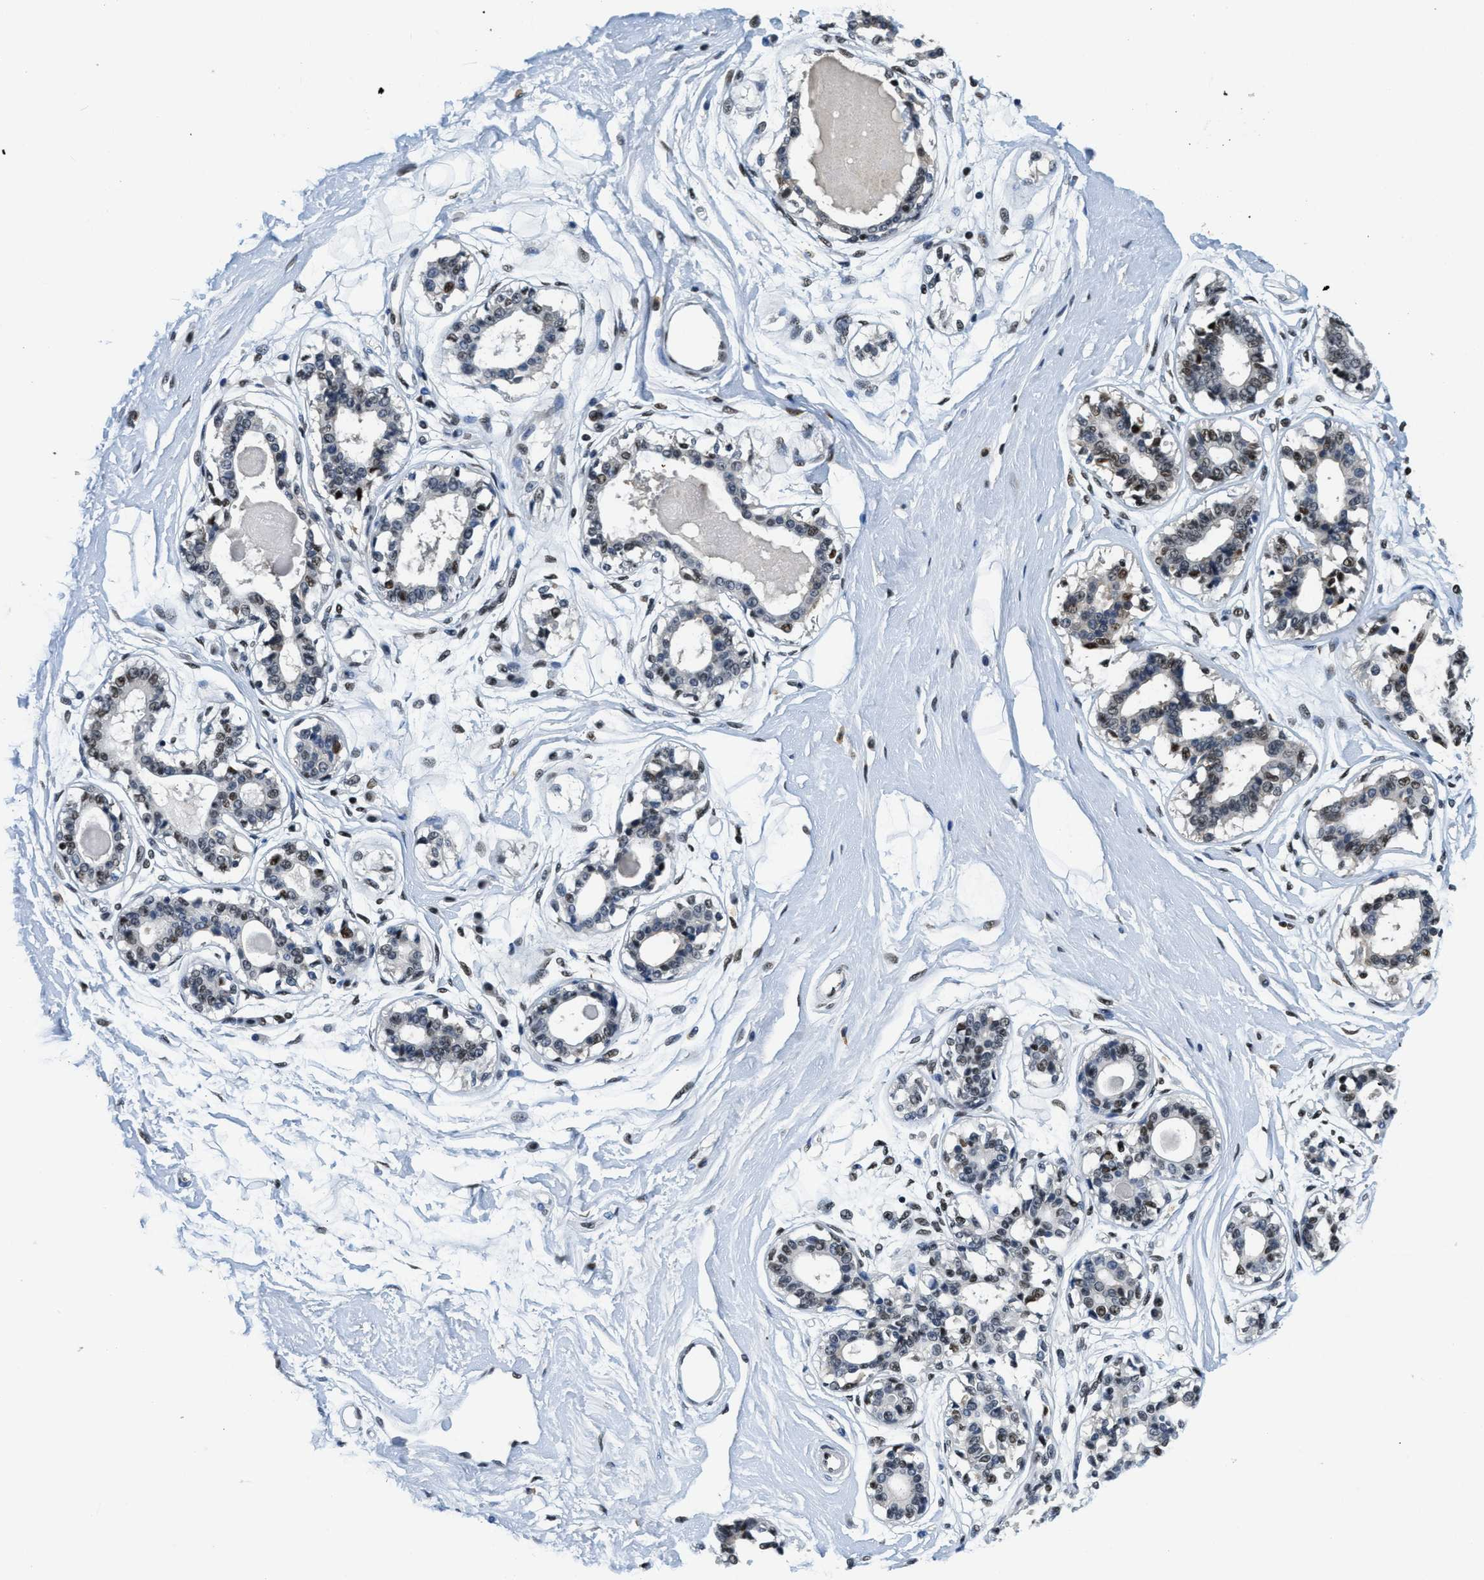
{"staining": {"intensity": "negative", "quantity": "none", "location": "none"}, "tissue": "breast", "cell_type": "Adipocytes", "image_type": "normal", "snomed": [{"axis": "morphology", "description": "Normal tissue, NOS"}, {"axis": "topography", "description": "Breast"}], "caption": "Human breast stained for a protein using immunohistochemistry (IHC) displays no expression in adipocytes.", "gene": "SSB", "patient": {"sex": "female", "age": 45}}